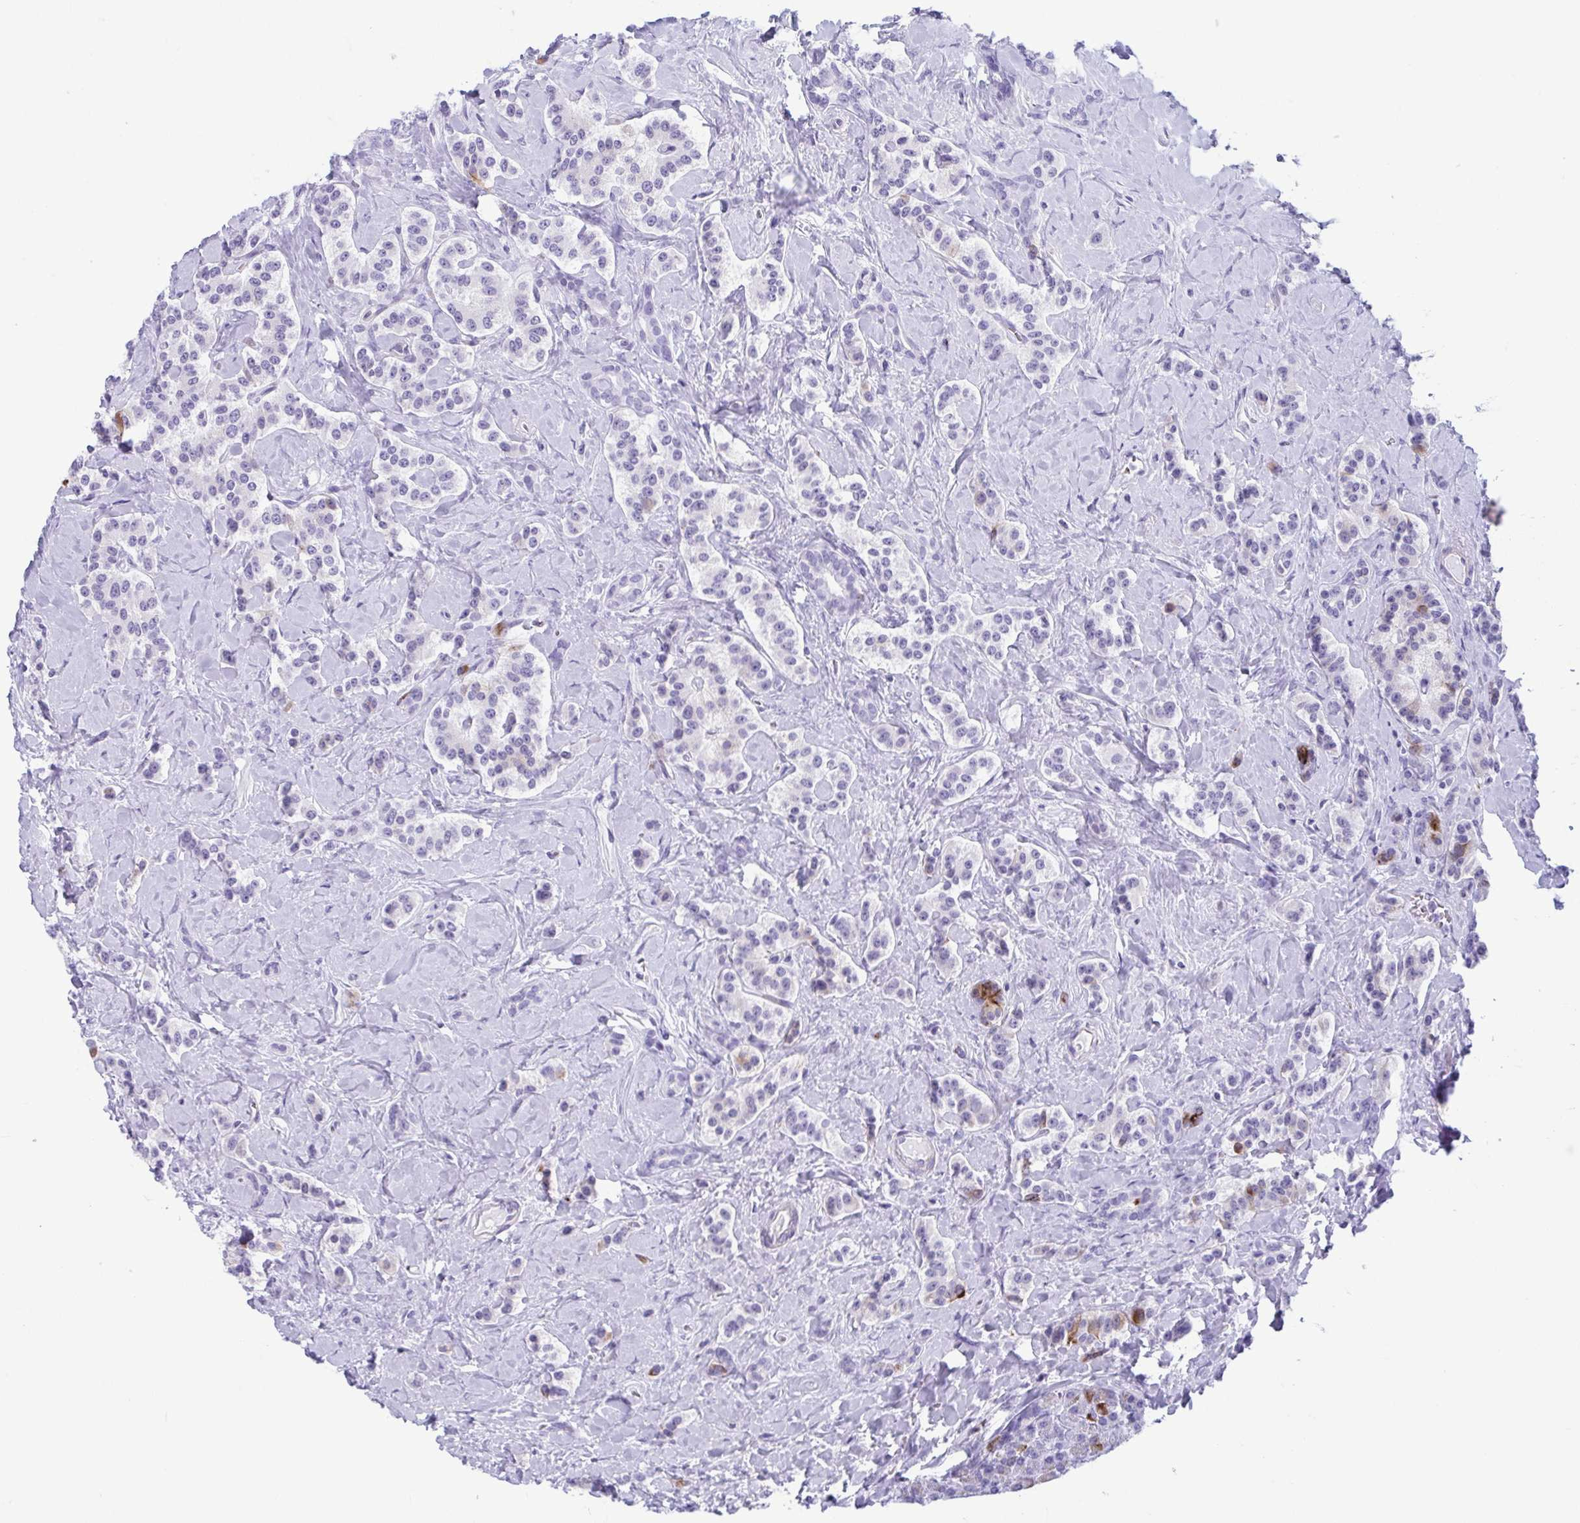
{"staining": {"intensity": "negative", "quantity": "none", "location": "none"}, "tissue": "carcinoid", "cell_type": "Tumor cells", "image_type": "cancer", "snomed": [{"axis": "morphology", "description": "Normal tissue, NOS"}, {"axis": "morphology", "description": "Carcinoid, malignant, NOS"}, {"axis": "topography", "description": "Pancreas"}], "caption": "Tumor cells show no significant positivity in carcinoid (malignant).", "gene": "TCEAL3", "patient": {"sex": "male", "age": 36}}